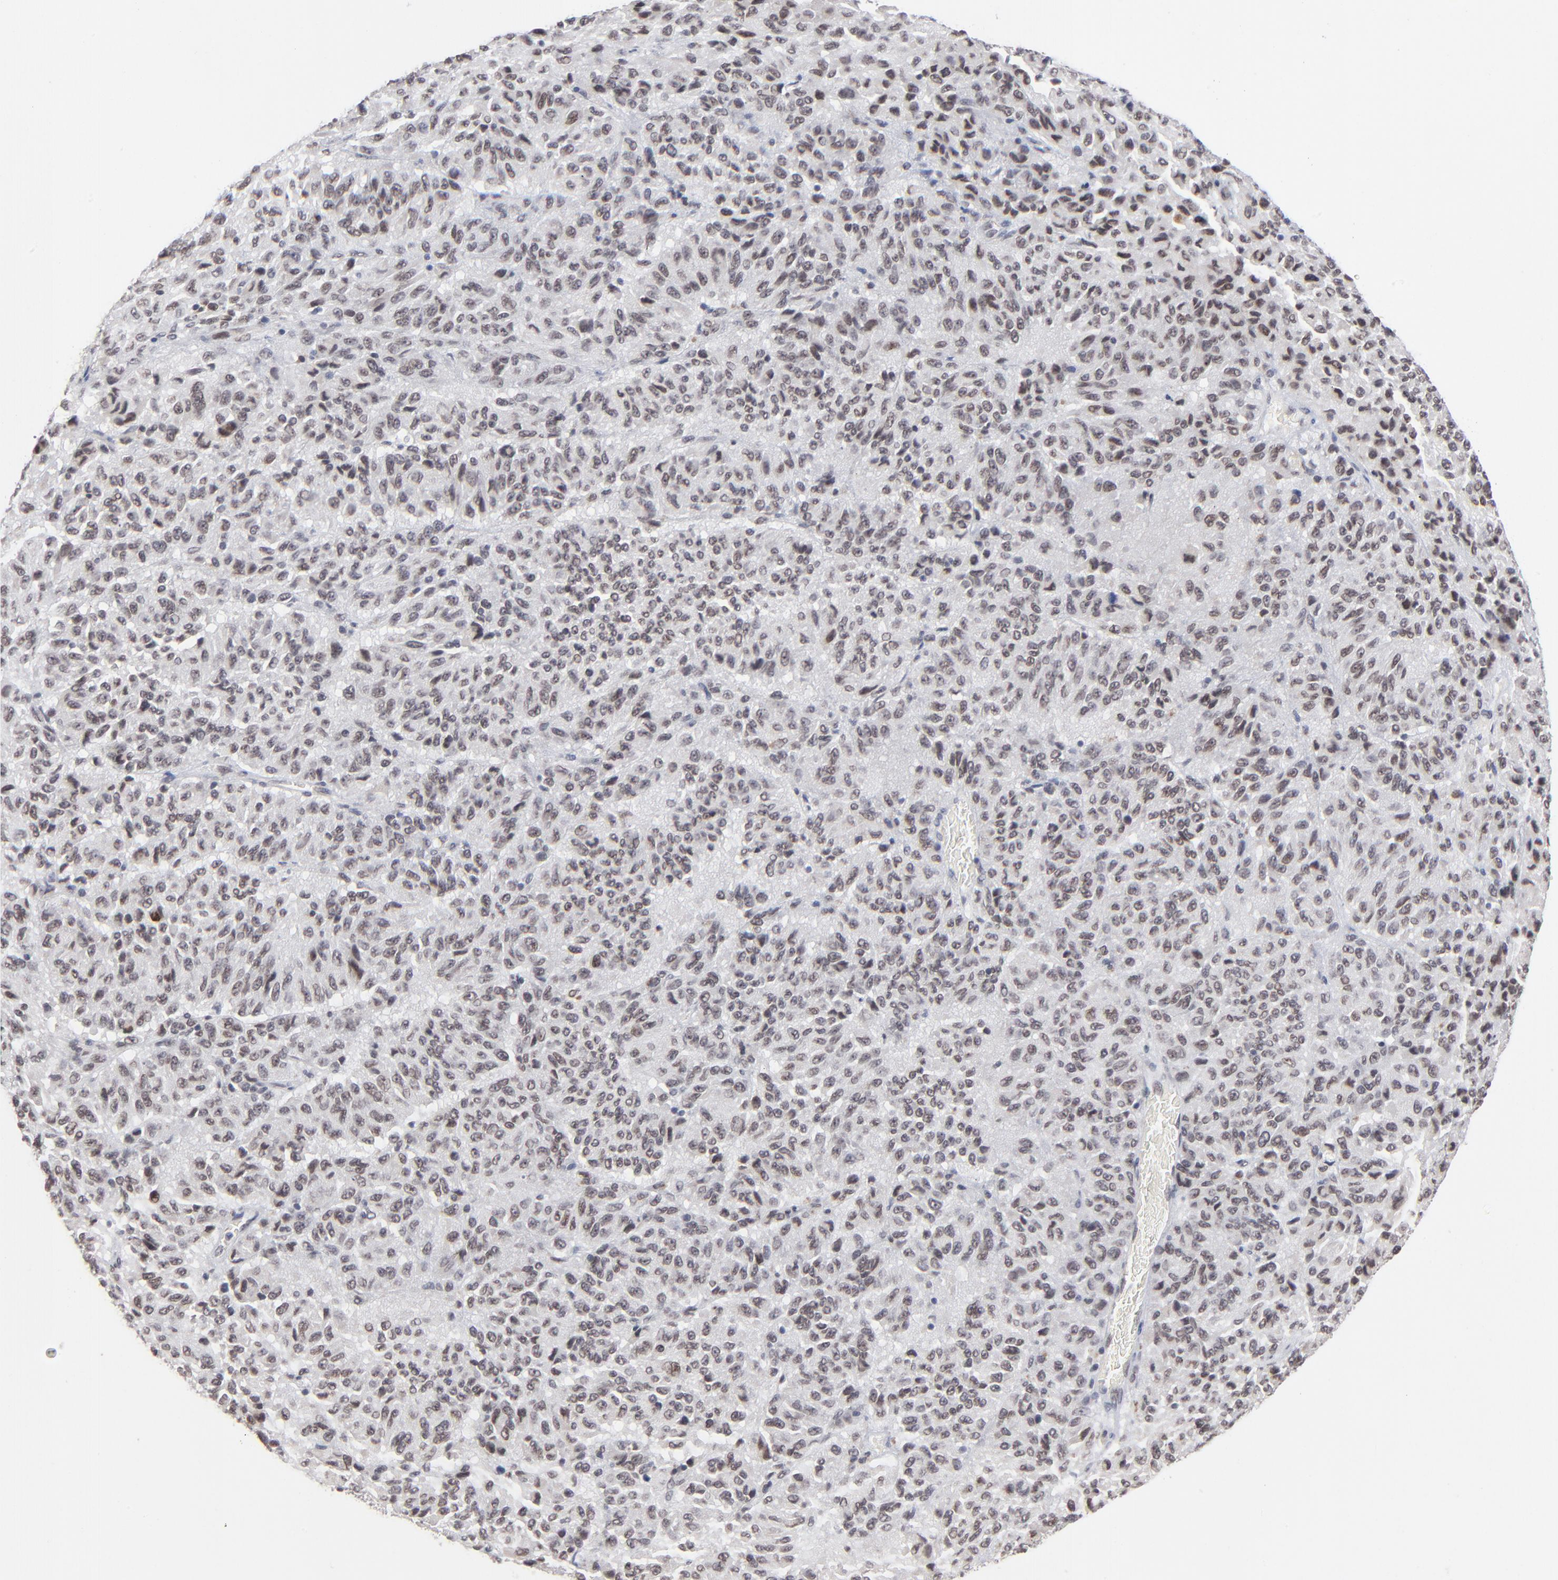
{"staining": {"intensity": "weak", "quantity": "25%-75%", "location": "nuclear"}, "tissue": "melanoma", "cell_type": "Tumor cells", "image_type": "cancer", "snomed": [{"axis": "morphology", "description": "Malignant melanoma, Metastatic site"}, {"axis": "topography", "description": "Lung"}], "caption": "Melanoma stained with a brown dye reveals weak nuclear positive expression in approximately 25%-75% of tumor cells.", "gene": "MBIP", "patient": {"sex": "male", "age": 64}}